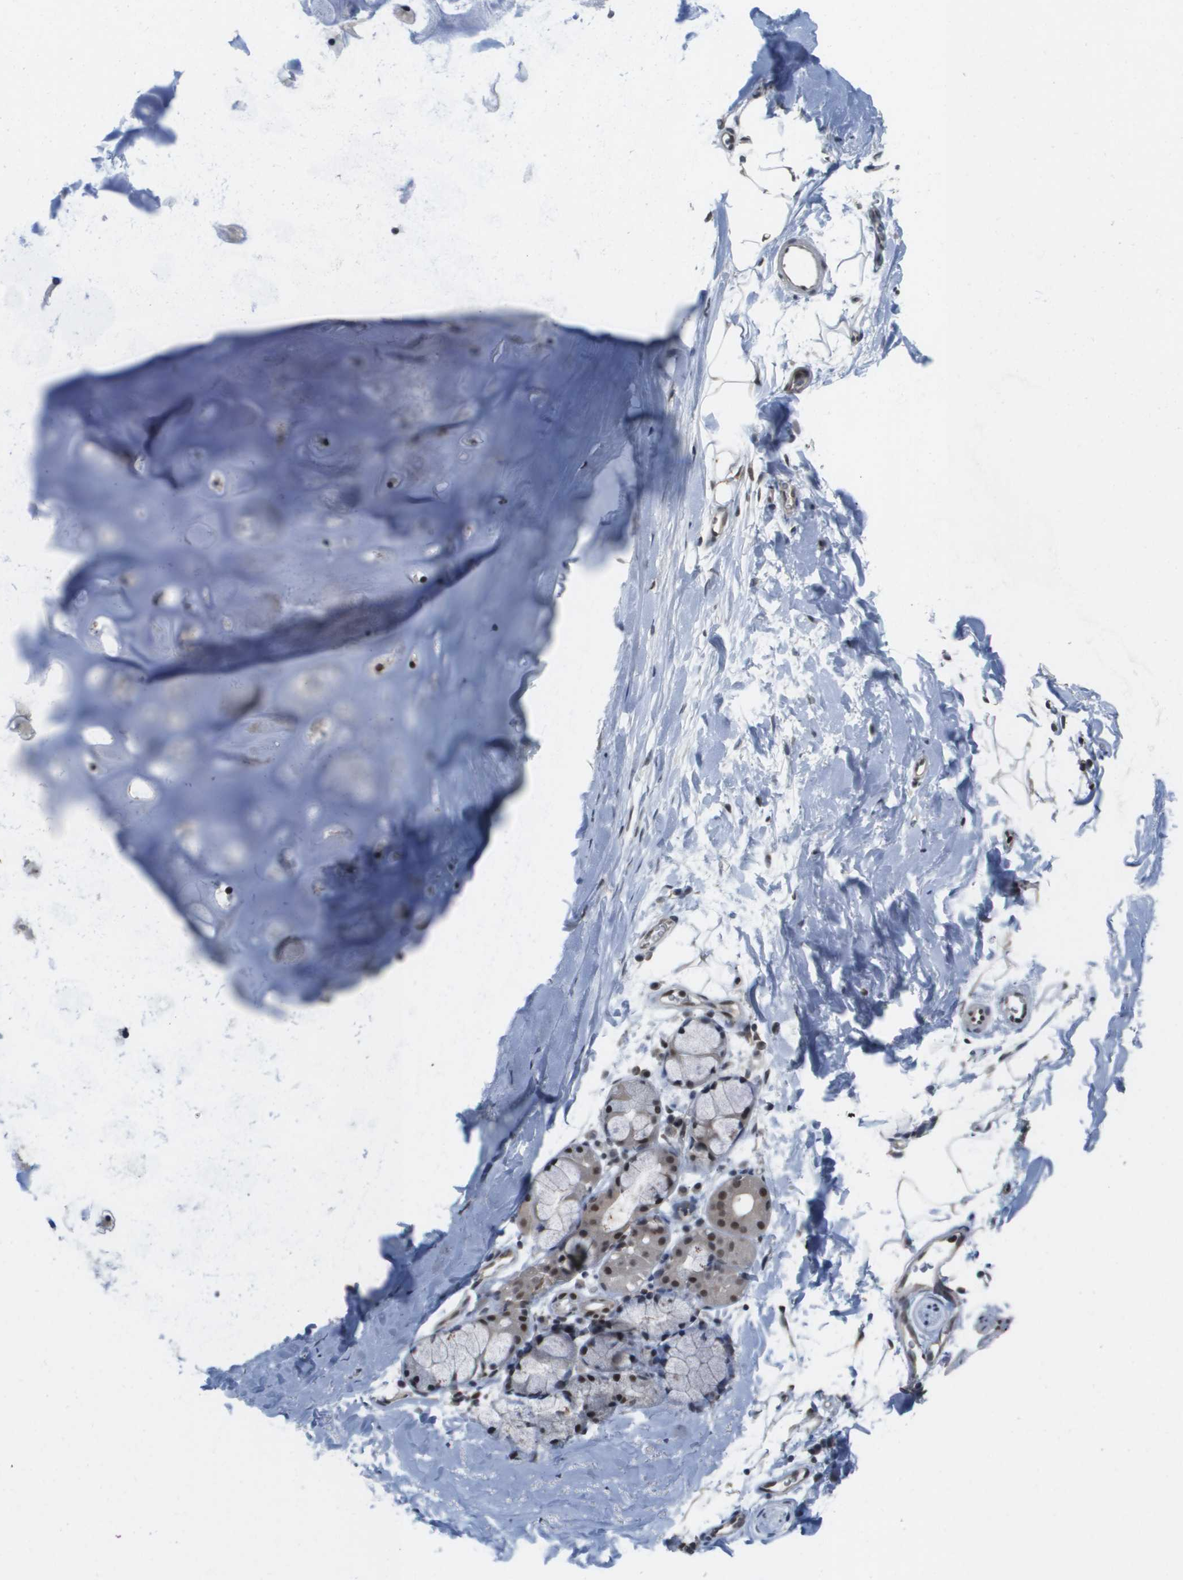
{"staining": {"intensity": "moderate", "quantity": "<25%", "location": "nuclear"}, "tissue": "adipose tissue", "cell_type": "Adipocytes", "image_type": "normal", "snomed": [{"axis": "morphology", "description": "Normal tissue, NOS"}, {"axis": "topography", "description": "Cartilage tissue"}, {"axis": "topography", "description": "Bronchus"}], "caption": "Protein analysis of benign adipose tissue demonstrates moderate nuclear expression in approximately <25% of adipocytes.", "gene": "ISY1", "patient": {"sex": "female", "age": 53}}